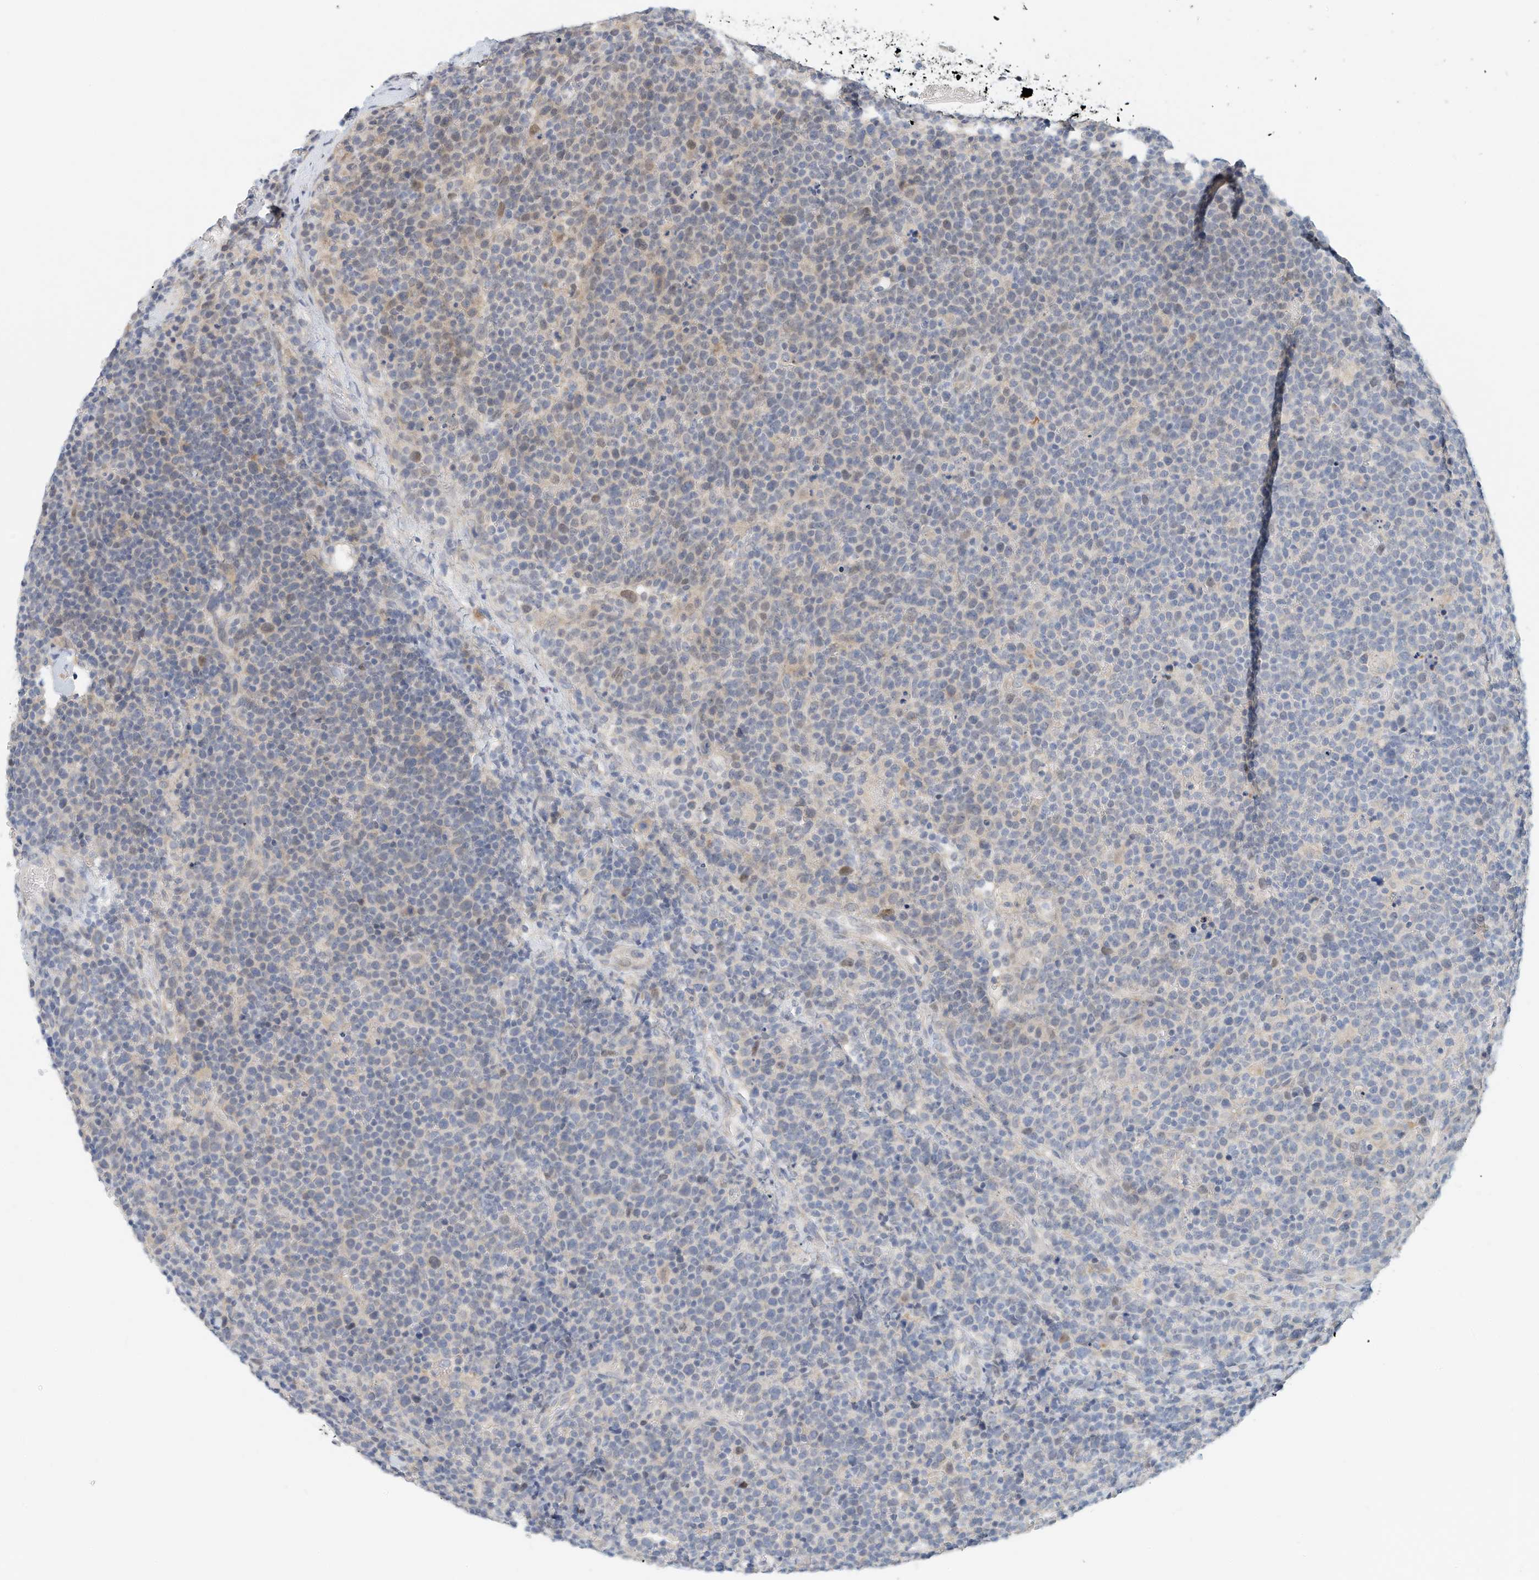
{"staining": {"intensity": "negative", "quantity": "none", "location": "none"}, "tissue": "lymphoma", "cell_type": "Tumor cells", "image_type": "cancer", "snomed": [{"axis": "morphology", "description": "Malignant lymphoma, non-Hodgkin's type, High grade"}, {"axis": "topography", "description": "Lymph node"}], "caption": "A photomicrograph of human malignant lymphoma, non-Hodgkin's type (high-grade) is negative for staining in tumor cells.", "gene": "ARHGAP28", "patient": {"sex": "male", "age": 61}}